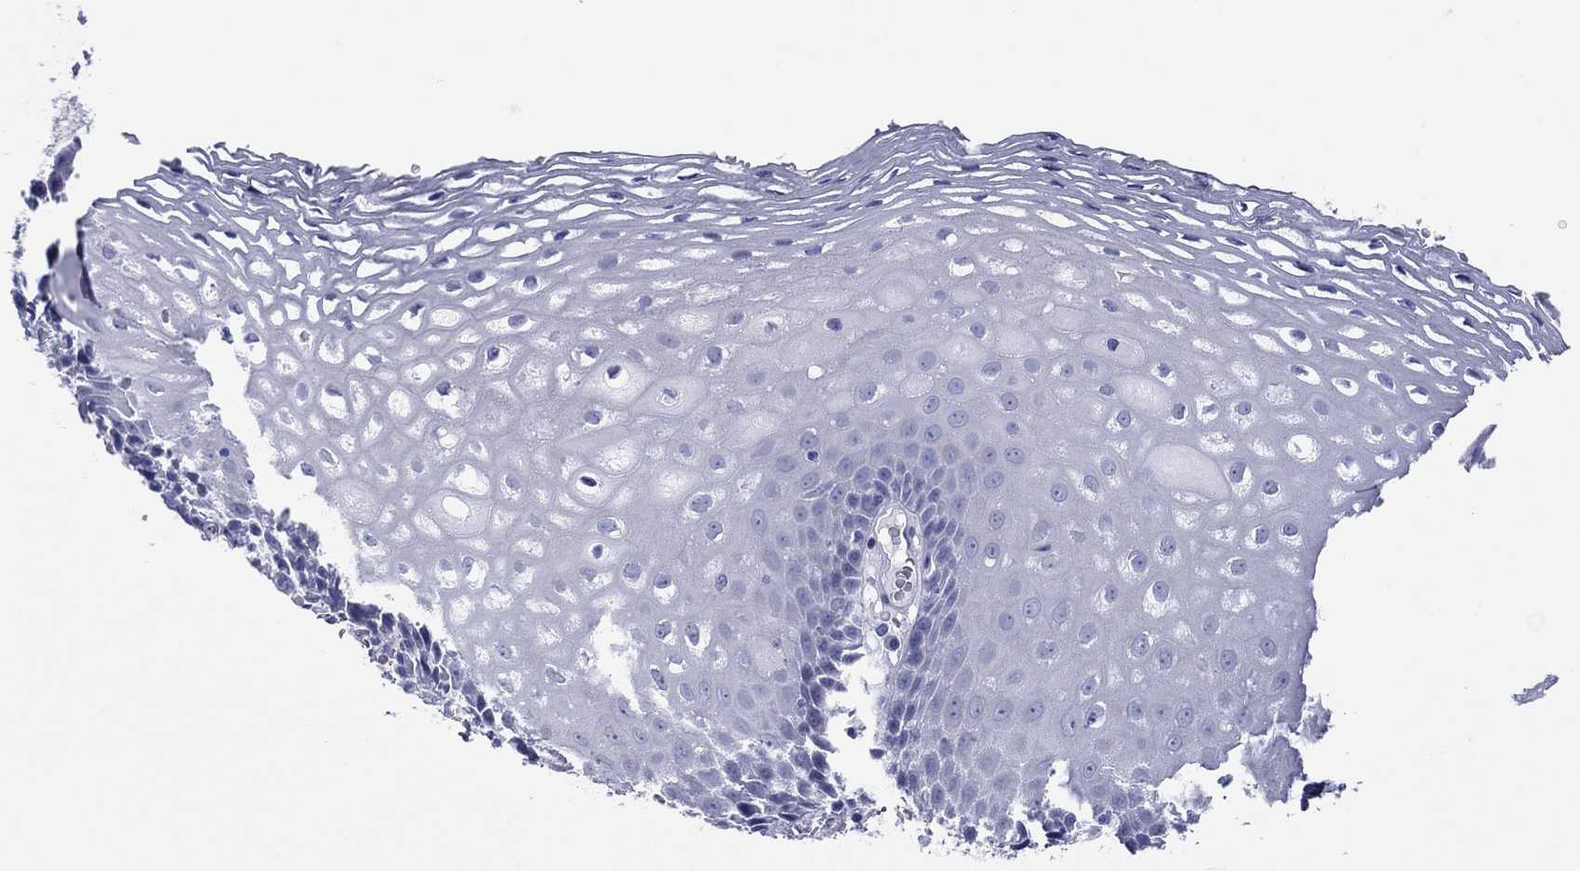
{"staining": {"intensity": "negative", "quantity": "none", "location": "none"}, "tissue": "esophagus", "cell_type": "Squamous epithelial cells", "image_type": "normal", "snomed": [{"axis": "morphology", "description": "Normal tissue, NOS"}, {"axis": "topography", "description": "Esophagus"}], "caption": "Immunohistochemistry (IHC) of unremarkable esophagus exhibits no positivity in squamous epithelial cells. (DAB immunohistochemistry (IHC) visualized using brightfield microscopy, high magnification).", "gene": "MAGEB6", "patient": {"sex": "male", "age": 76}}